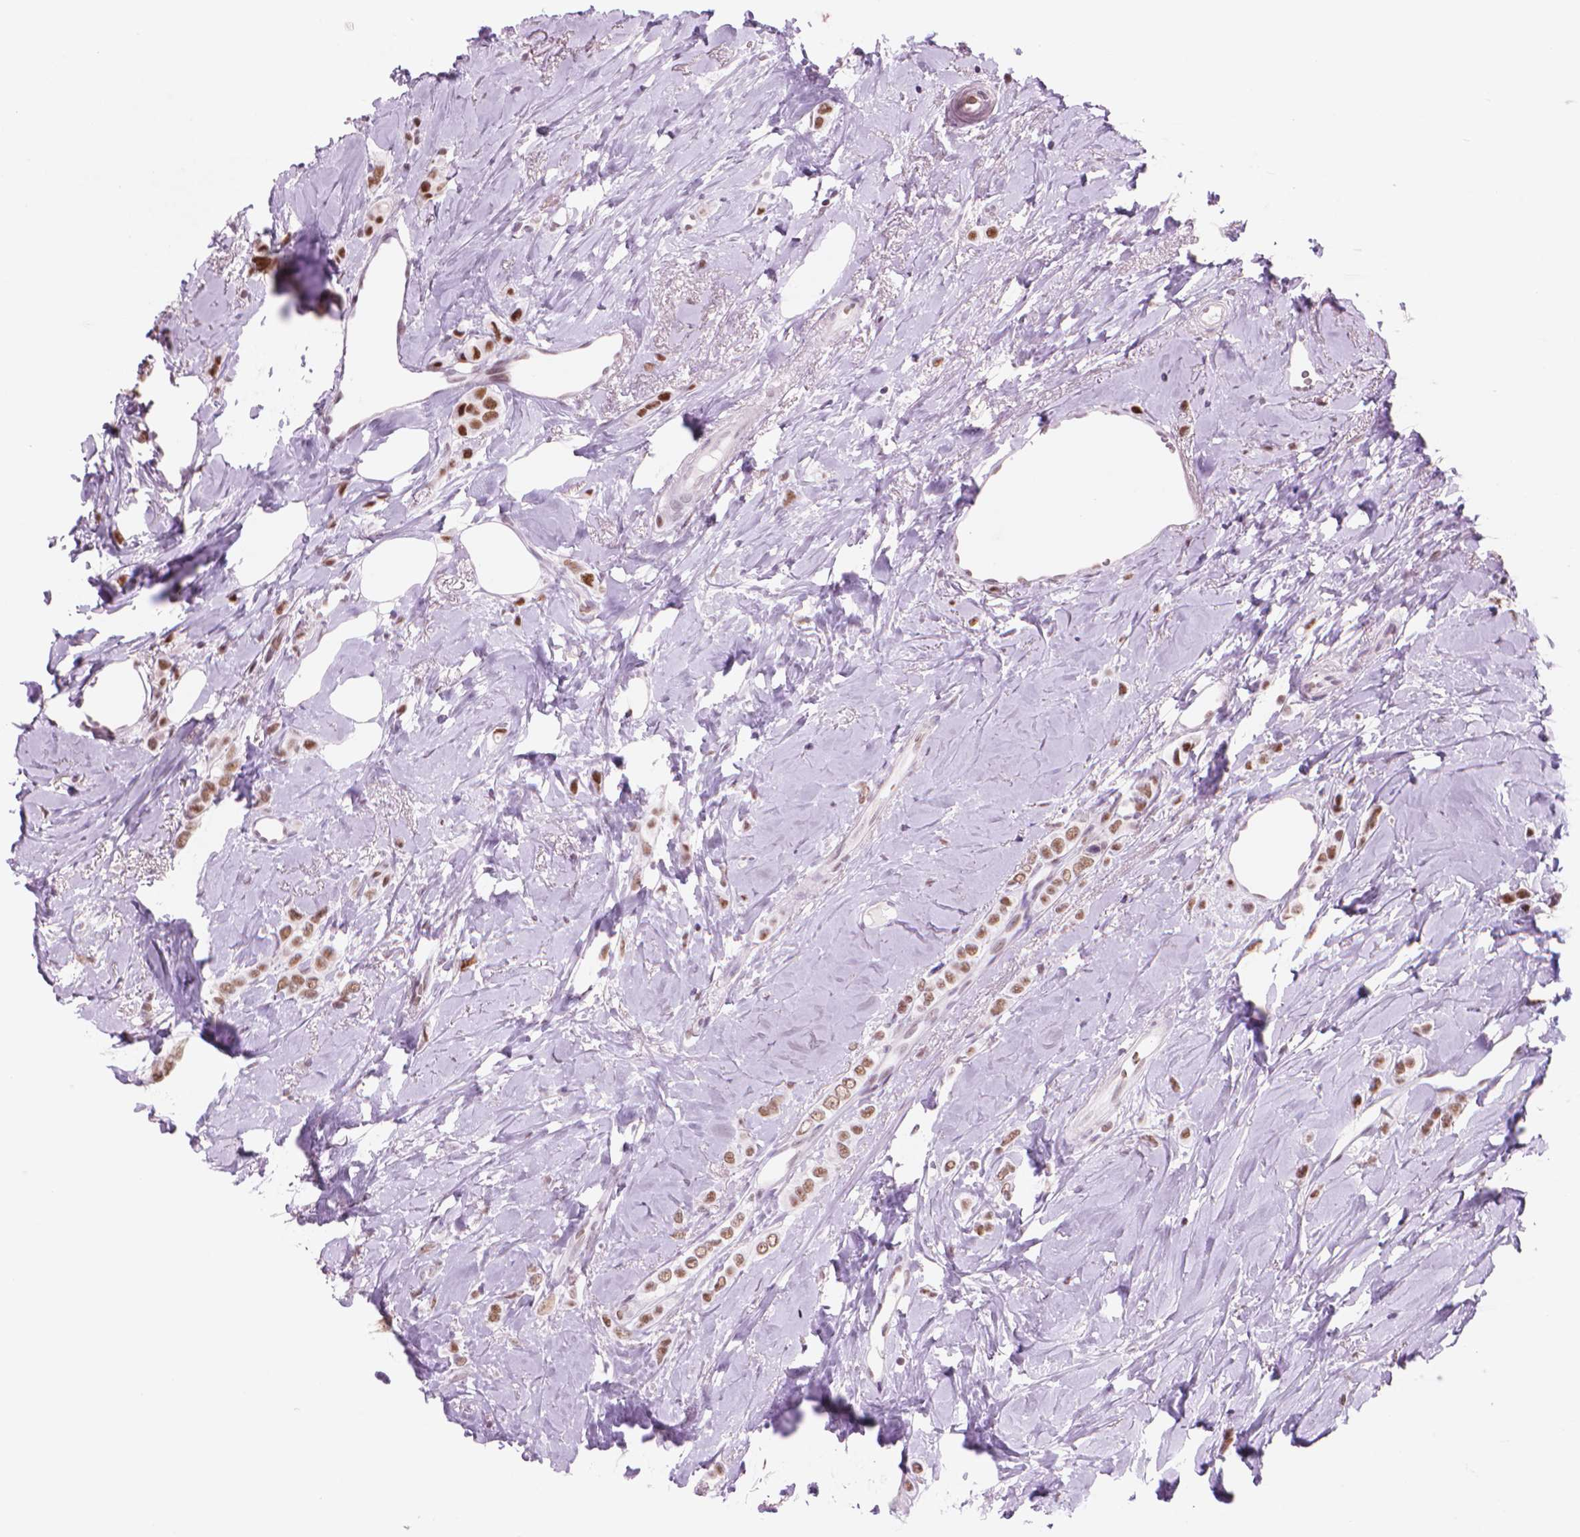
{"staining": {"intensity": "moderate", "quantity": ">75%", "location": "nuclear"}, "tissue": "breast cancer", "cell_type": "Tumor cells", "image_type": "cancer", "snomed": [{"axis": "morphology", "description": "Lobular carcinoma"}, {"axis": "topography", "description": "Breast"}], "caption": "Immunohistochemical staining of human lobular carcinoma (breast) shows moderate nuclear protein staining in about >75% of tumor cells. The staining was performed using DAB (3,3'-diaminobenzidine) to visualize the protein expression in brown, while the nuclei were stained in blue with hematoxylin (Magnification: 20x).", "gene": "POLR3D", "patient": {"sex": "female", "age": 66}}